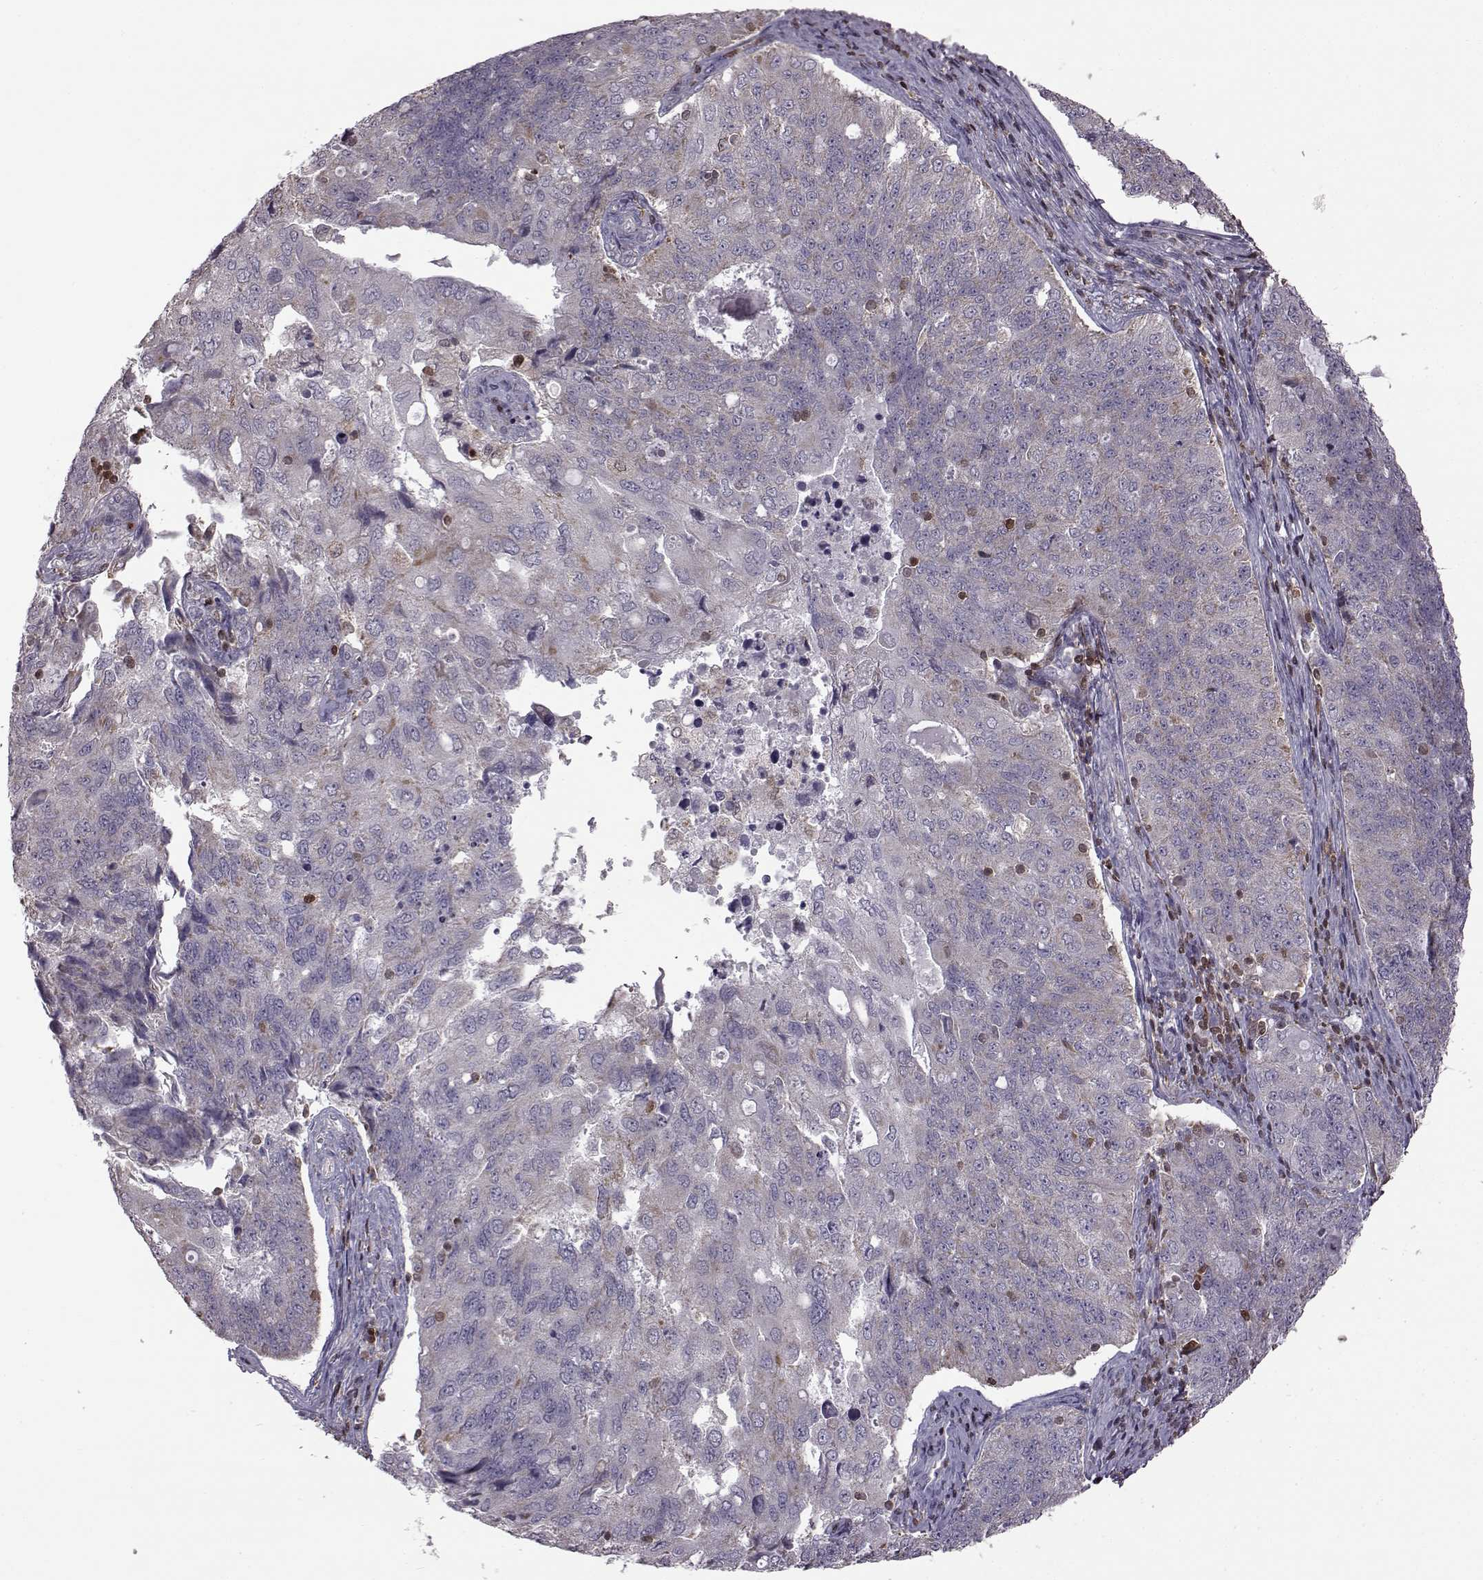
{"staining": {"intensity": "negative", "quantity": "none", "location": "none"}, "tissue": "endometrial cancer", "cell_type": "Tumor cells", "image_type": "cancer", "snomed": [{"axis": "morphology", "description": "Adenocarcinoma, NOS"}, {"axis": "topography", "description": "Endometrium"}], "caption": "IHC image of human endometrial cancer stained for a protein (brown), which exhibits no staining in tumor cells.", "gene": "DOK2", "patient": {"sex": "female", "age": 43}}